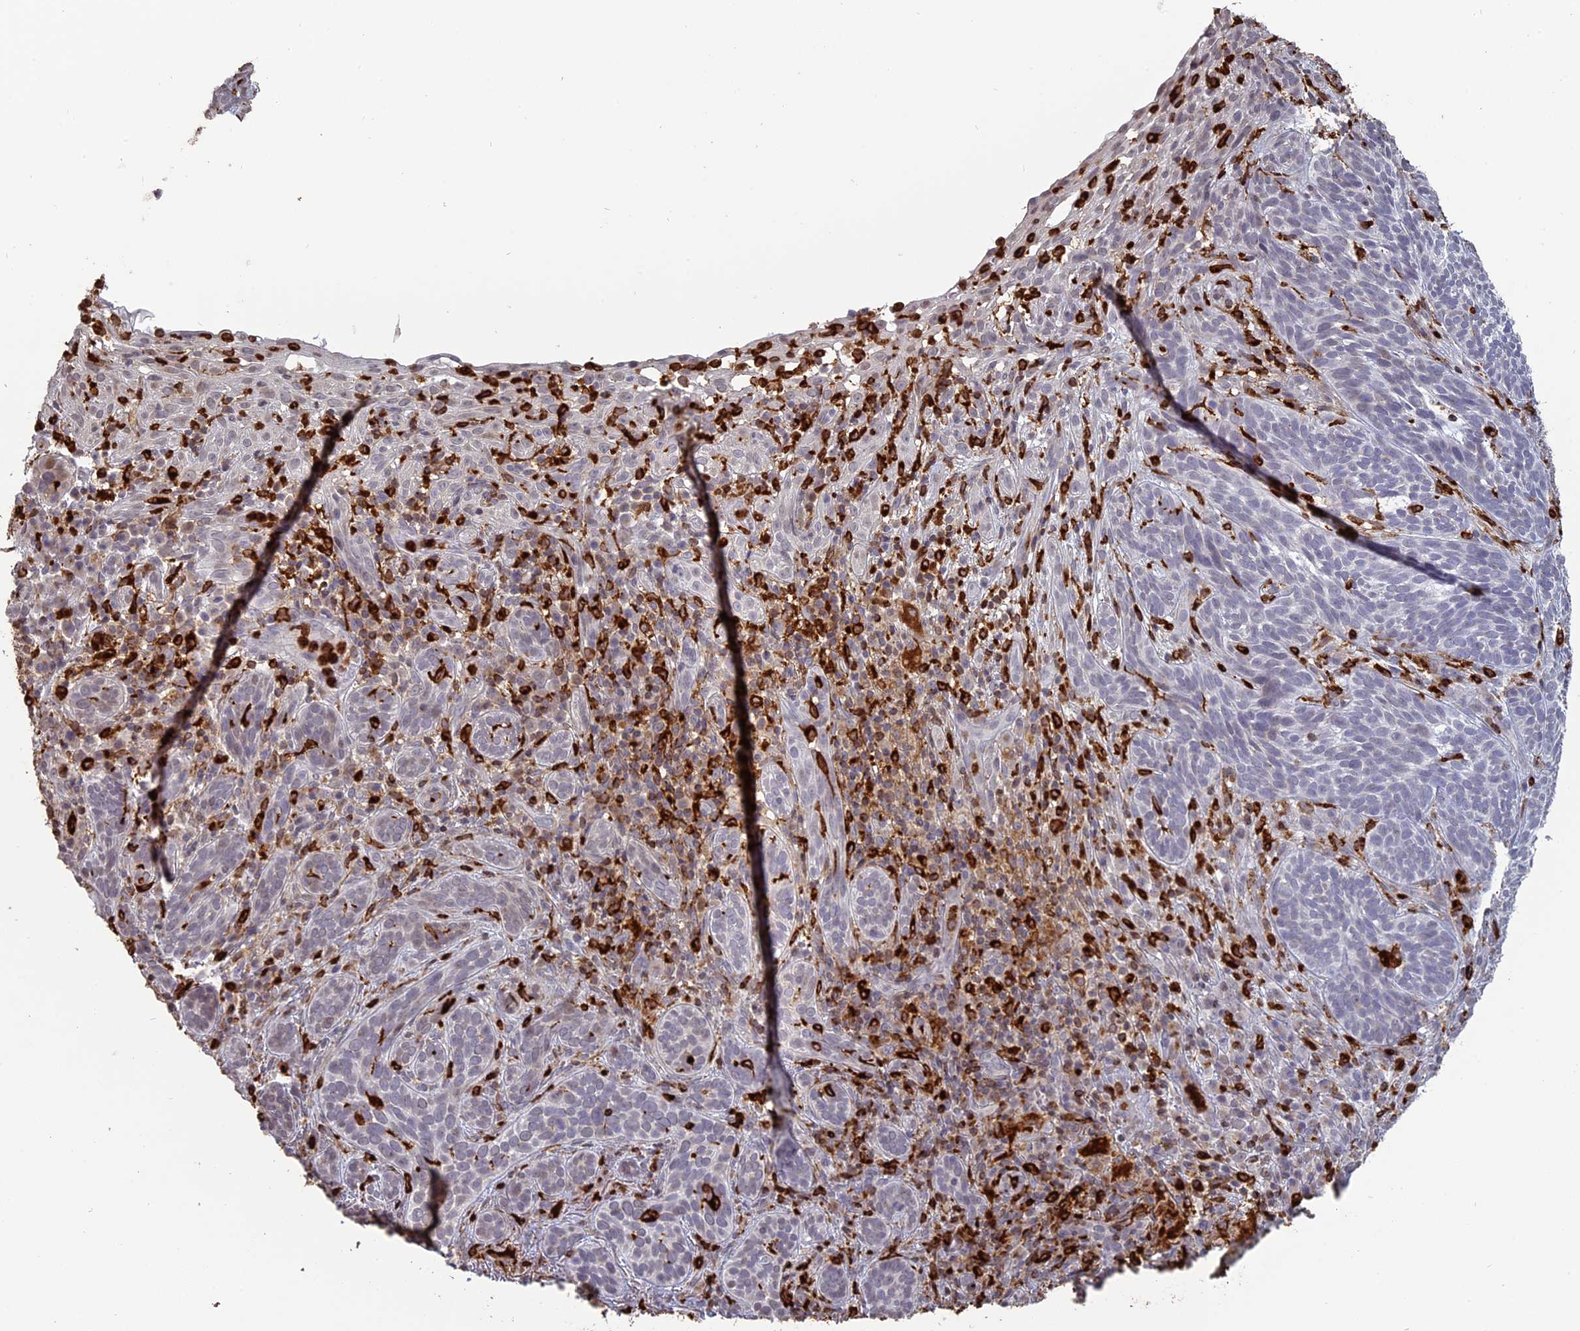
{"staining": {"intensity": "negative", "quantity": "none", "location": "none"}, "tissue": "skin cancer", "cell_type": "Tumor cells", "image_type": "cancer", "snomed": [{"axis": "morphology", "description": "Basal cell carcinoma"}, {"axis": "topography", "description": "Skin"}], "caption": "Immunohistochemistry photomicrograph of neoplastic tissue: skin cancer stained with DAB (3,3'-diaminobenzidine) reveals no significant protein staining in tumor cells.", "gene": "APOBR", "patient": {"sex": "male", "age": 71}}